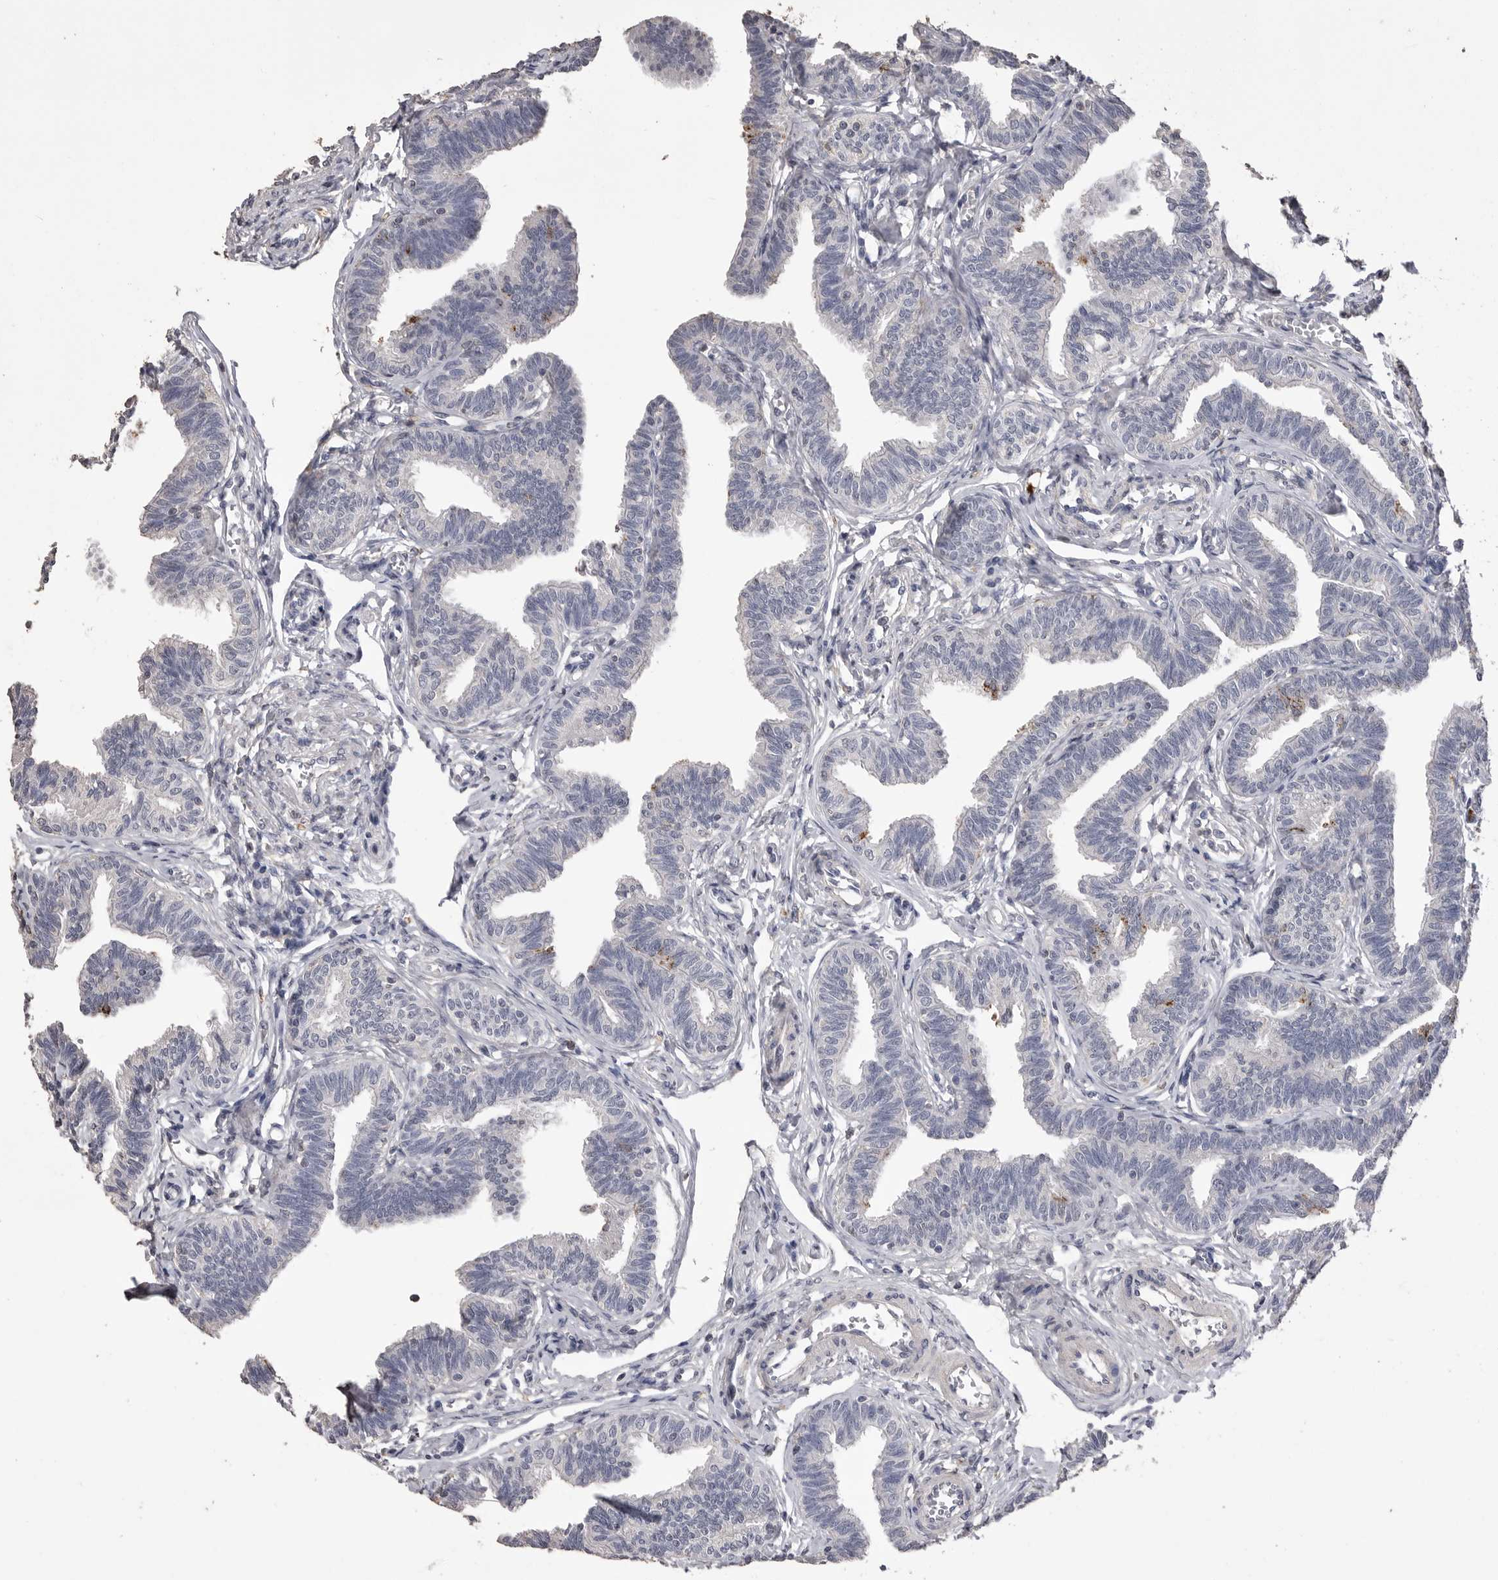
{"staining": {"intensity": "negative", "quantity": "none", "location": "none"}, "tissue": "fallopian tube", "cell_type": "Glandular cells", "image_type": "normal", "snomed": [{"axis": "morphology", "description": "Normal tissue, NOS"}, {"axis": "topography", "description": "Fallopian tube"}, {"axis": "topography", "description": "Ovary"}], "caption": "High power microscopy histopathology image of an IHC photomicrograph of benign fallopian tube, revealing no significant positivity in glandular cells. (Immunohistochemistry, brightfield microscopy, high magnification).", "gene": "MMP7", "patient": {"sex": "female", "age": 23}}